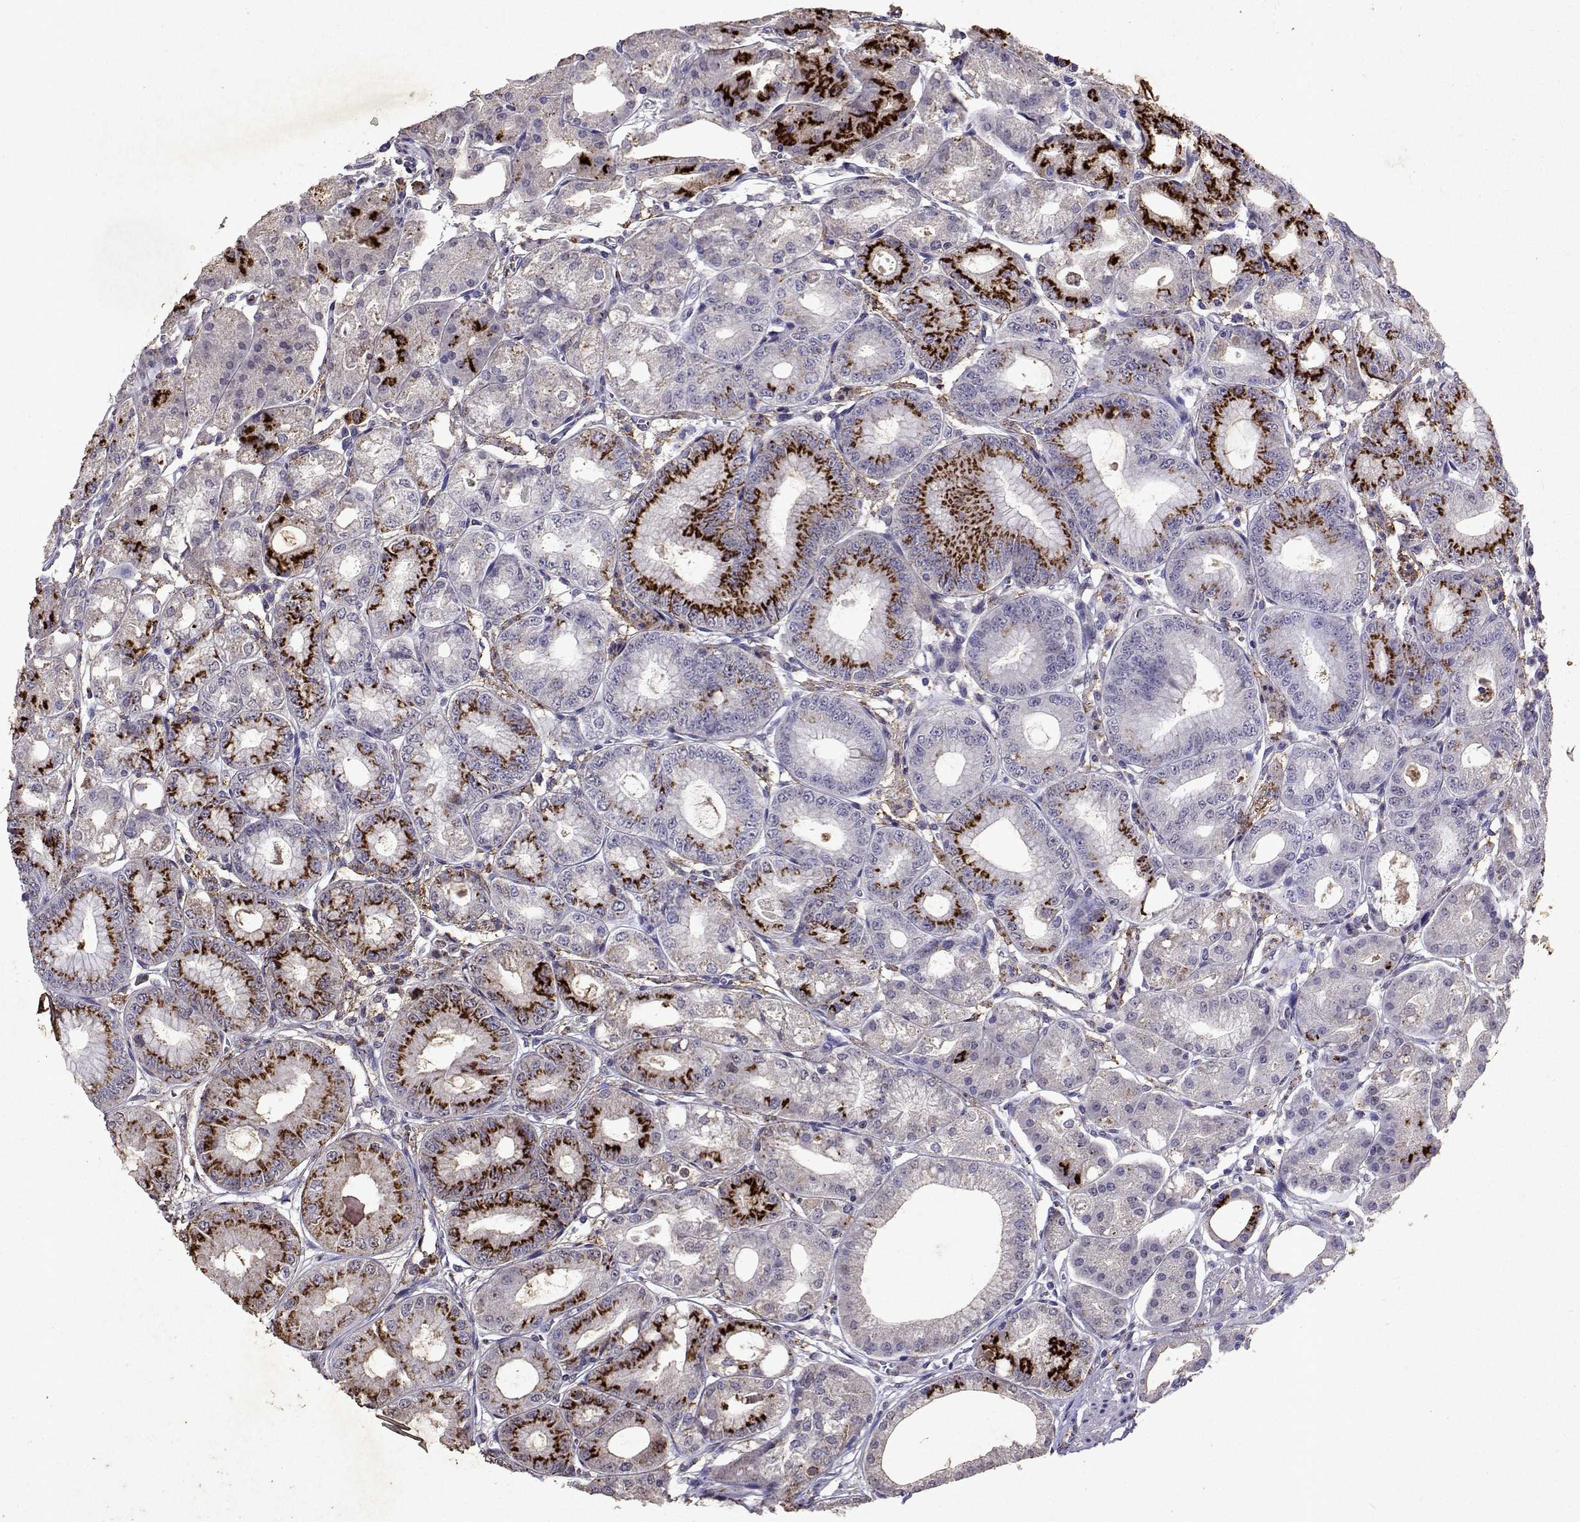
{"staining": {"intensity": "strong", "quantity": "25%-75%", "location": "cytoplasmic/membranous"}, "tissue": "stomach", "cell_type": "Glandular cells", "image_type": "normal", "snomed": [{"axis": "morphology", "description": "Normal tissue, NOS"}, {"axis": "topography", "description": "Stomach, lower"}], "caption": "This image shows IHC staining of normal stomach, with high strong cytoplasmic/membranous staining in about 25%-75% of glandular cells.", "gene": "DUSP28", "patient": {"sex": "male", "age": 71}}